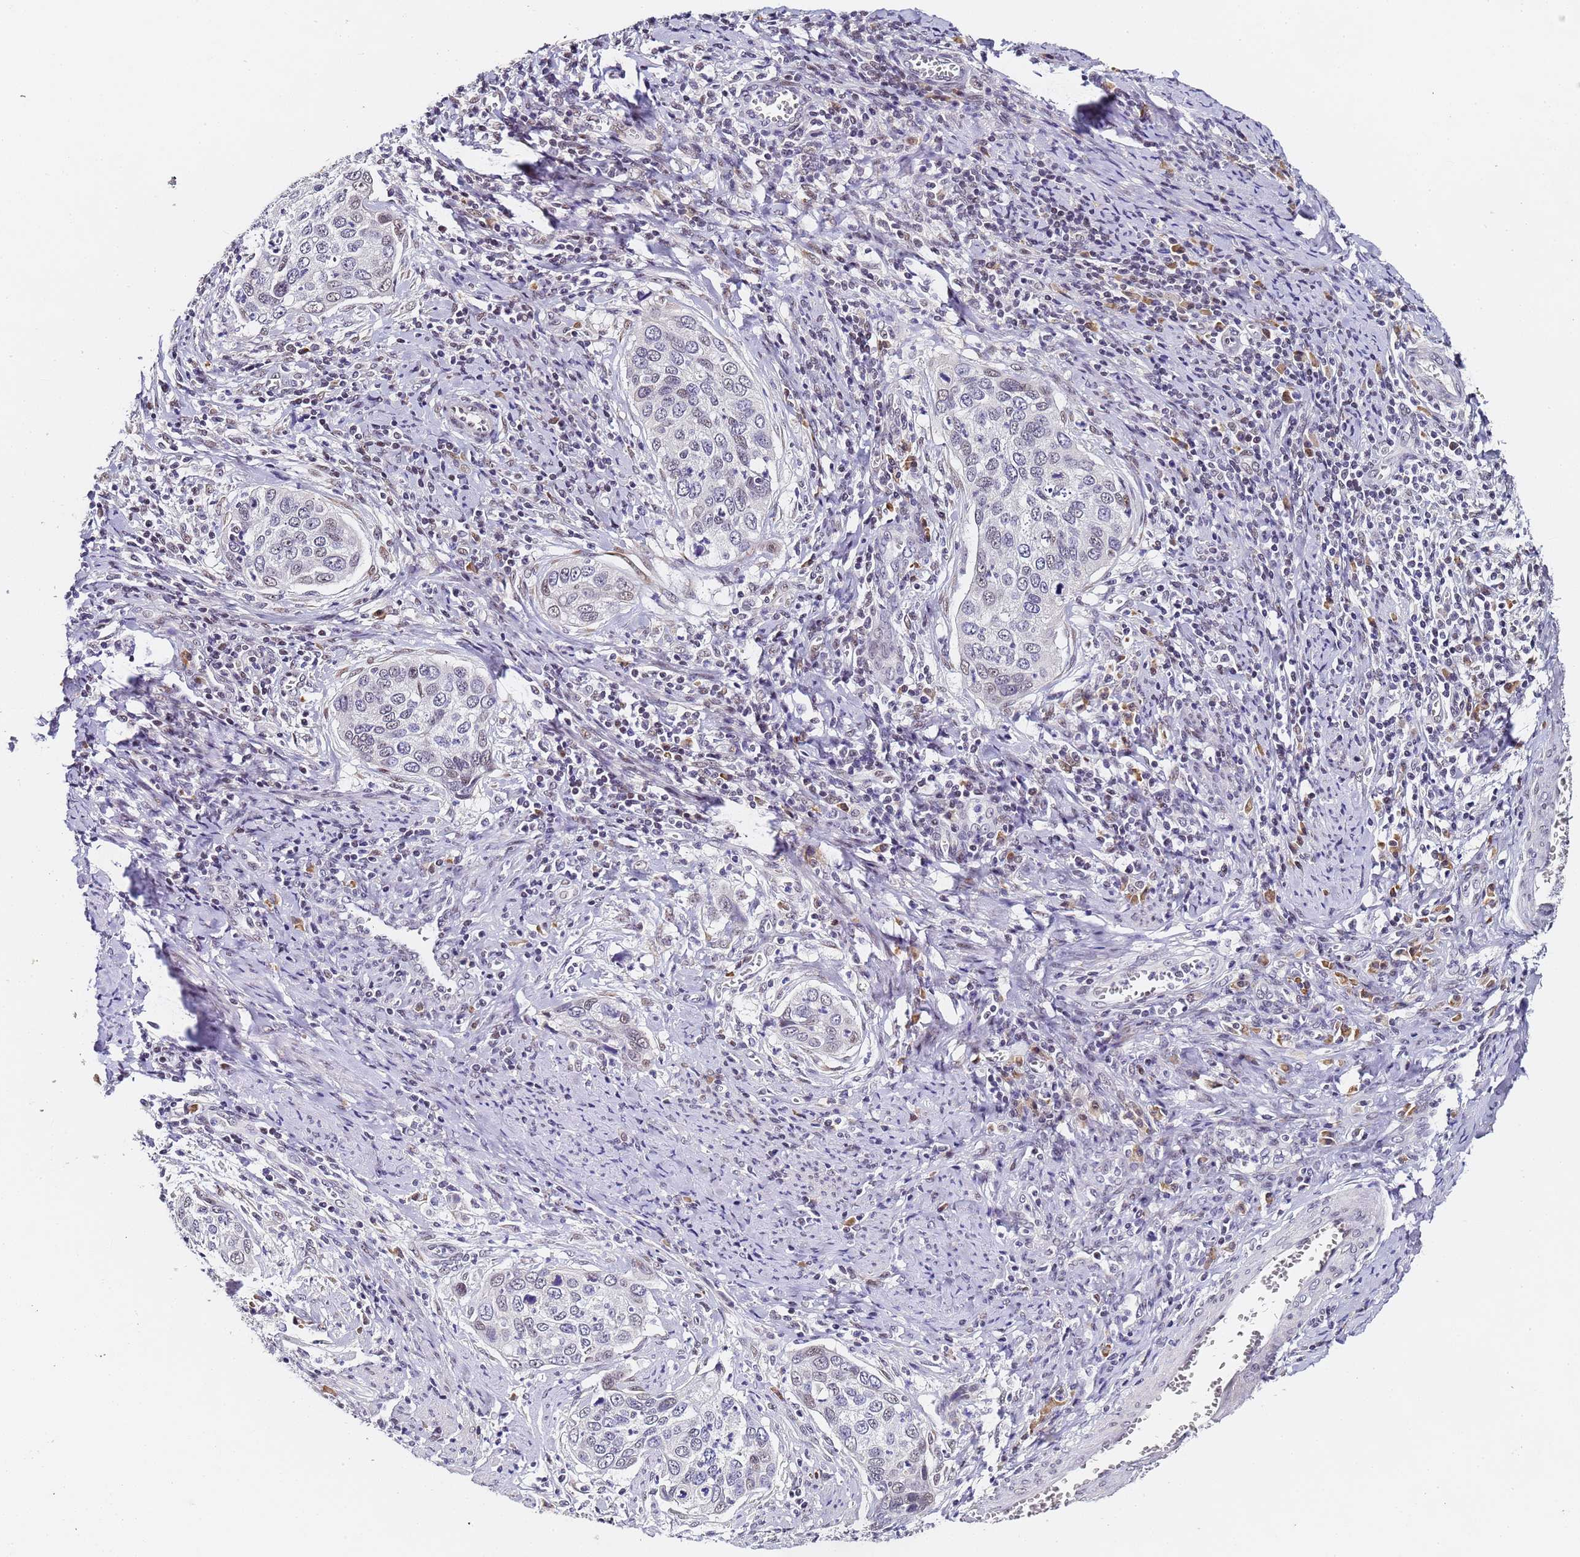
{"staining": {"intensity": "negative", "quantity": "none", "location": "none"}, "tissue": "cervical cancer", "cell_type": "Tumor cells", "image_type": "cancer", "snomed": [{"axis": "morphology", "description": "Squamous cell carcinoma, NOS"}, {"axis": "topography", "description": "Cervix"}], "caption": "A photomicrograph of squamous cell carcinoma (cervical) stained for a protein shows no brown staining in tumor cells.", "gene": "FNBP4", "patient": {"sex": "female", "age": 53}}